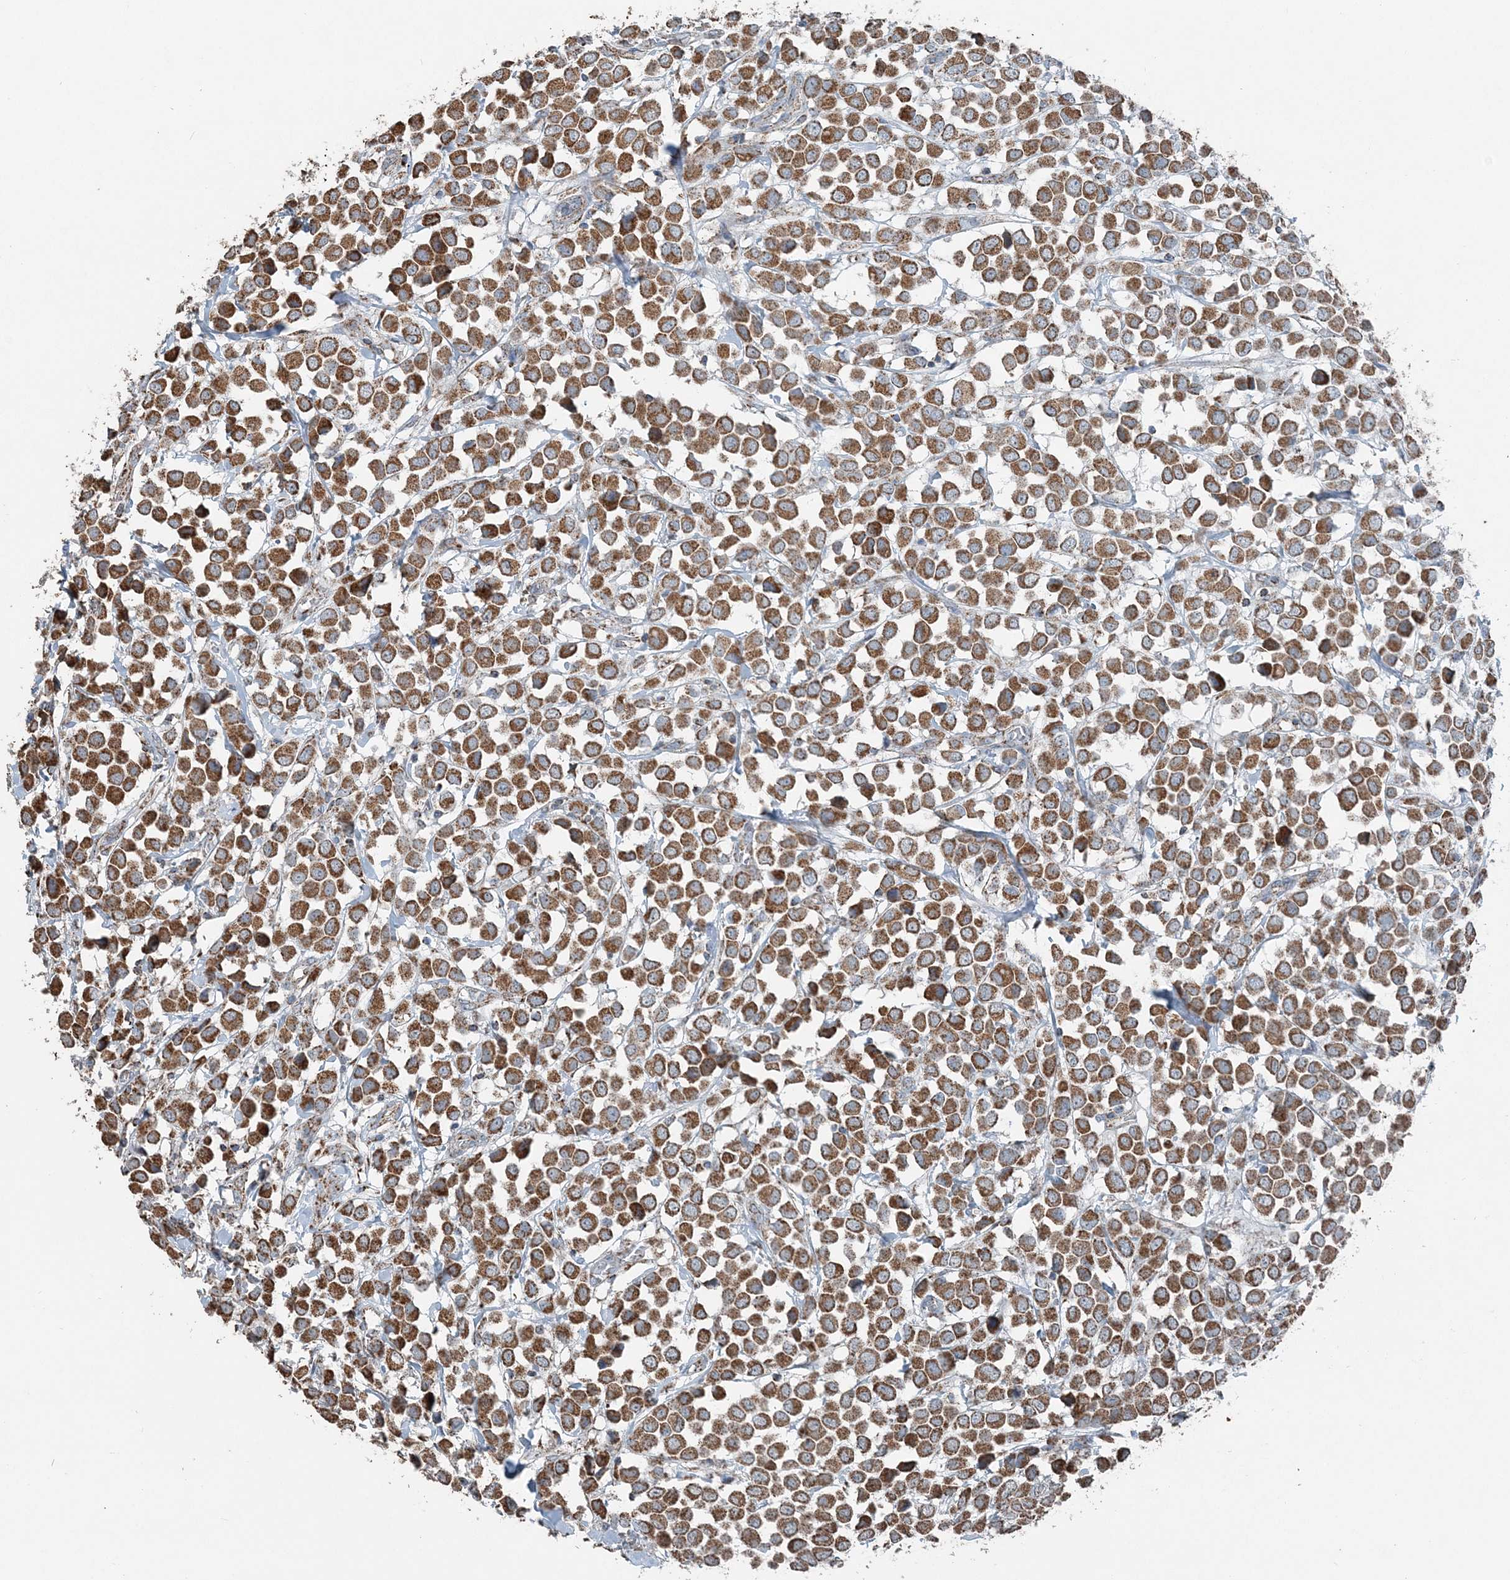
{"staining": {"intensity": "moderate", "quantity": ">75%", "location": "cytoplasmic/membranous"}, "tissue": "breast cancer", "cell_type": "Tumor cells", "image_type": "cancer", "snomed": [{"axis": "morphology", "description": "Duct carcinoma"}, {"axis": "topography", "description": "Breast"}], "caption": "Immunohistochemistry (IHC) photomicrograph of neoplastic tissue: human infiltrating ductal carcinoma (breast) stained using immunohistochemistry (IHC) displays medium levels of moderate protein expression localized specifically in the cytoplasmic/membranous of tumor cells, appearing as a cytoplasmic/membranous brown color.", "gene": "SUCLG1", "patient": {"sex": "female", "age": 61}}